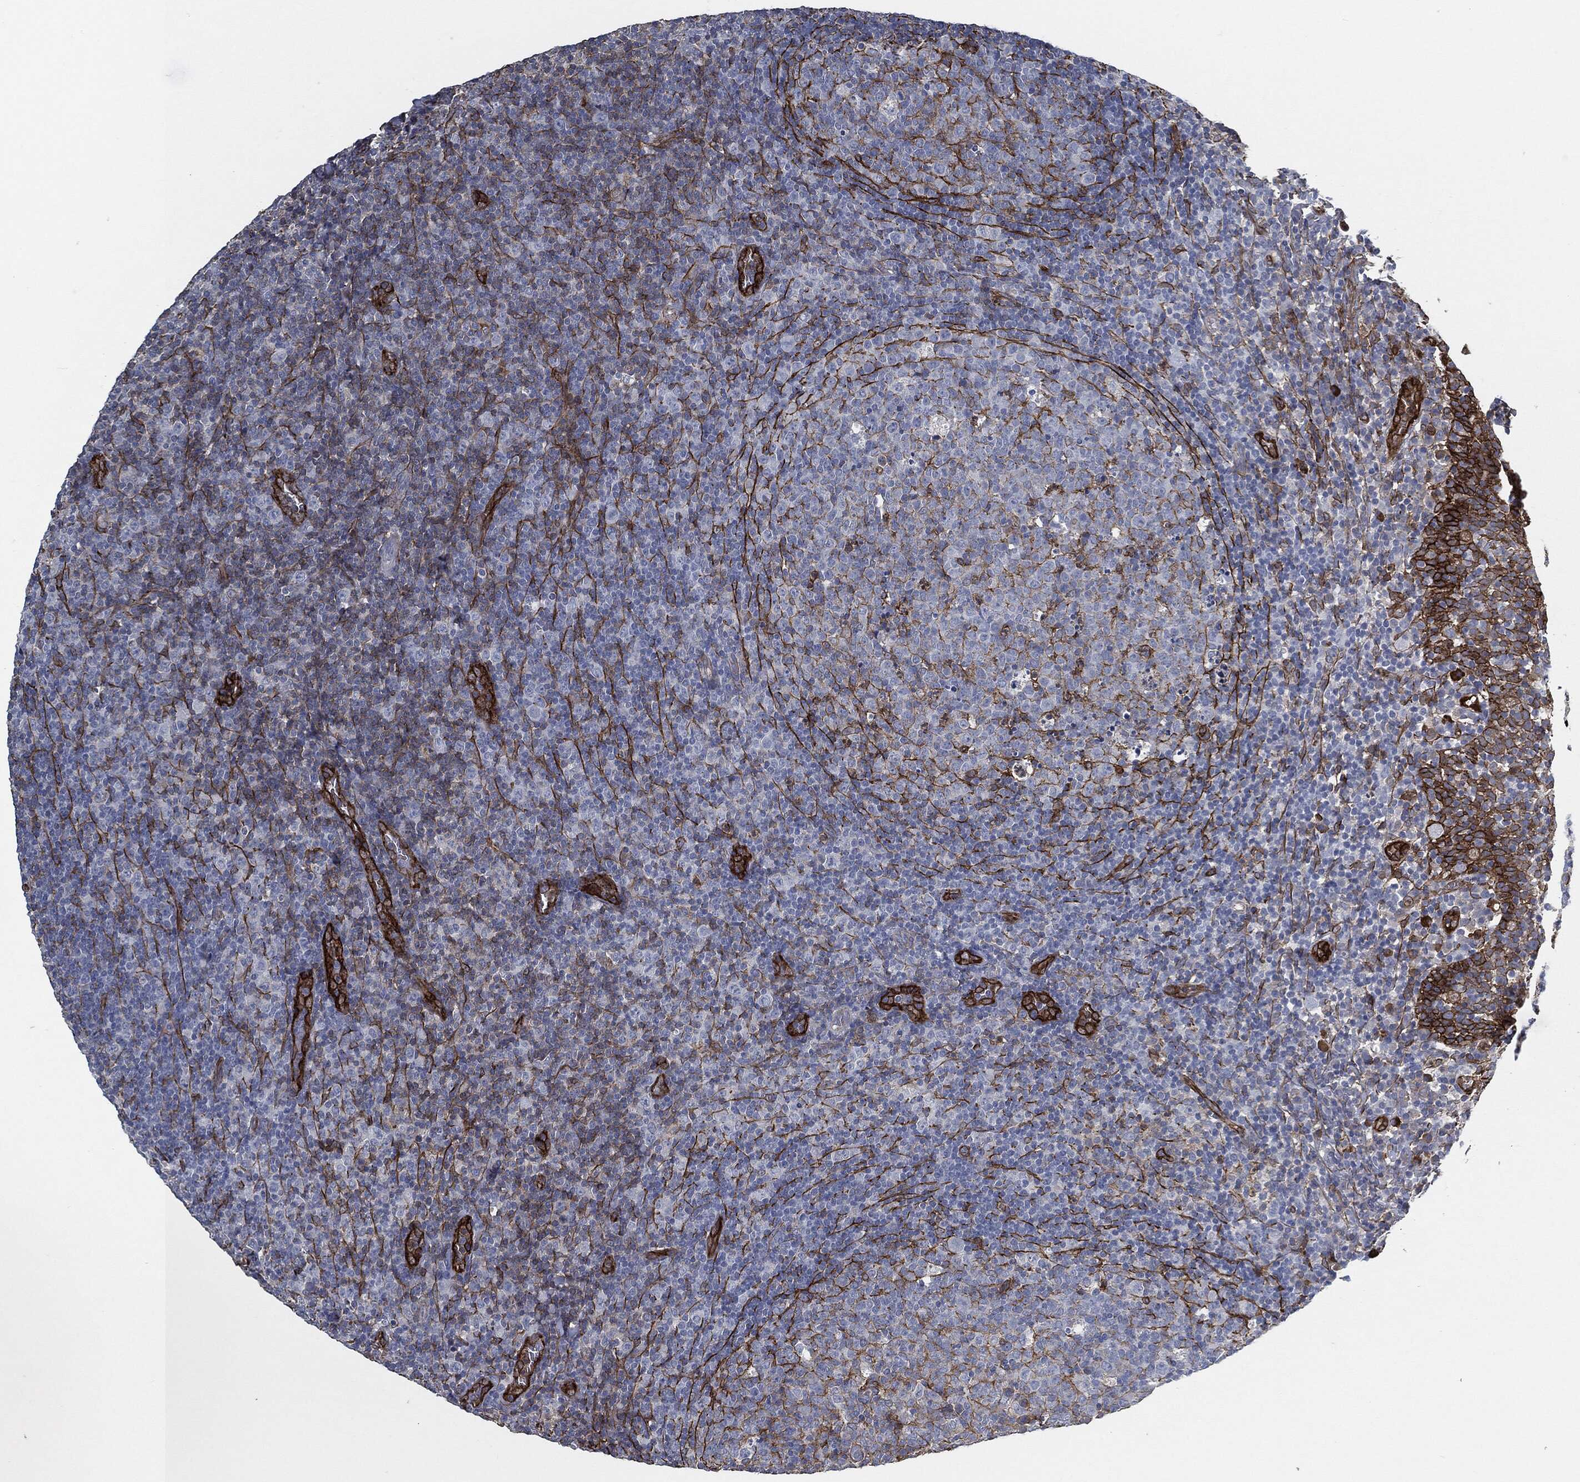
{"staining": {"intensity": "strong", "quantity": "<25%", "location": "cytoplasmic/membranous"}, "tissue": "tonsil", "cell_type": "Germinal center cells", "image_type": "normal", "snomed": [{"axis": "morphology", "description": "Normal tissue, NOS"}, {"axis": "topography", "description": "Tonsil"}], "caption": "The micrograph exhibits a brown stain indicating the presence of a protein in the cytoplasmic/membranous of germinal center cells in tonsil. The protein is shown in brown color, while the nuclei are stained blue.", "gene": "SVIL", "patient": {"sex": "female", "age": 5}}